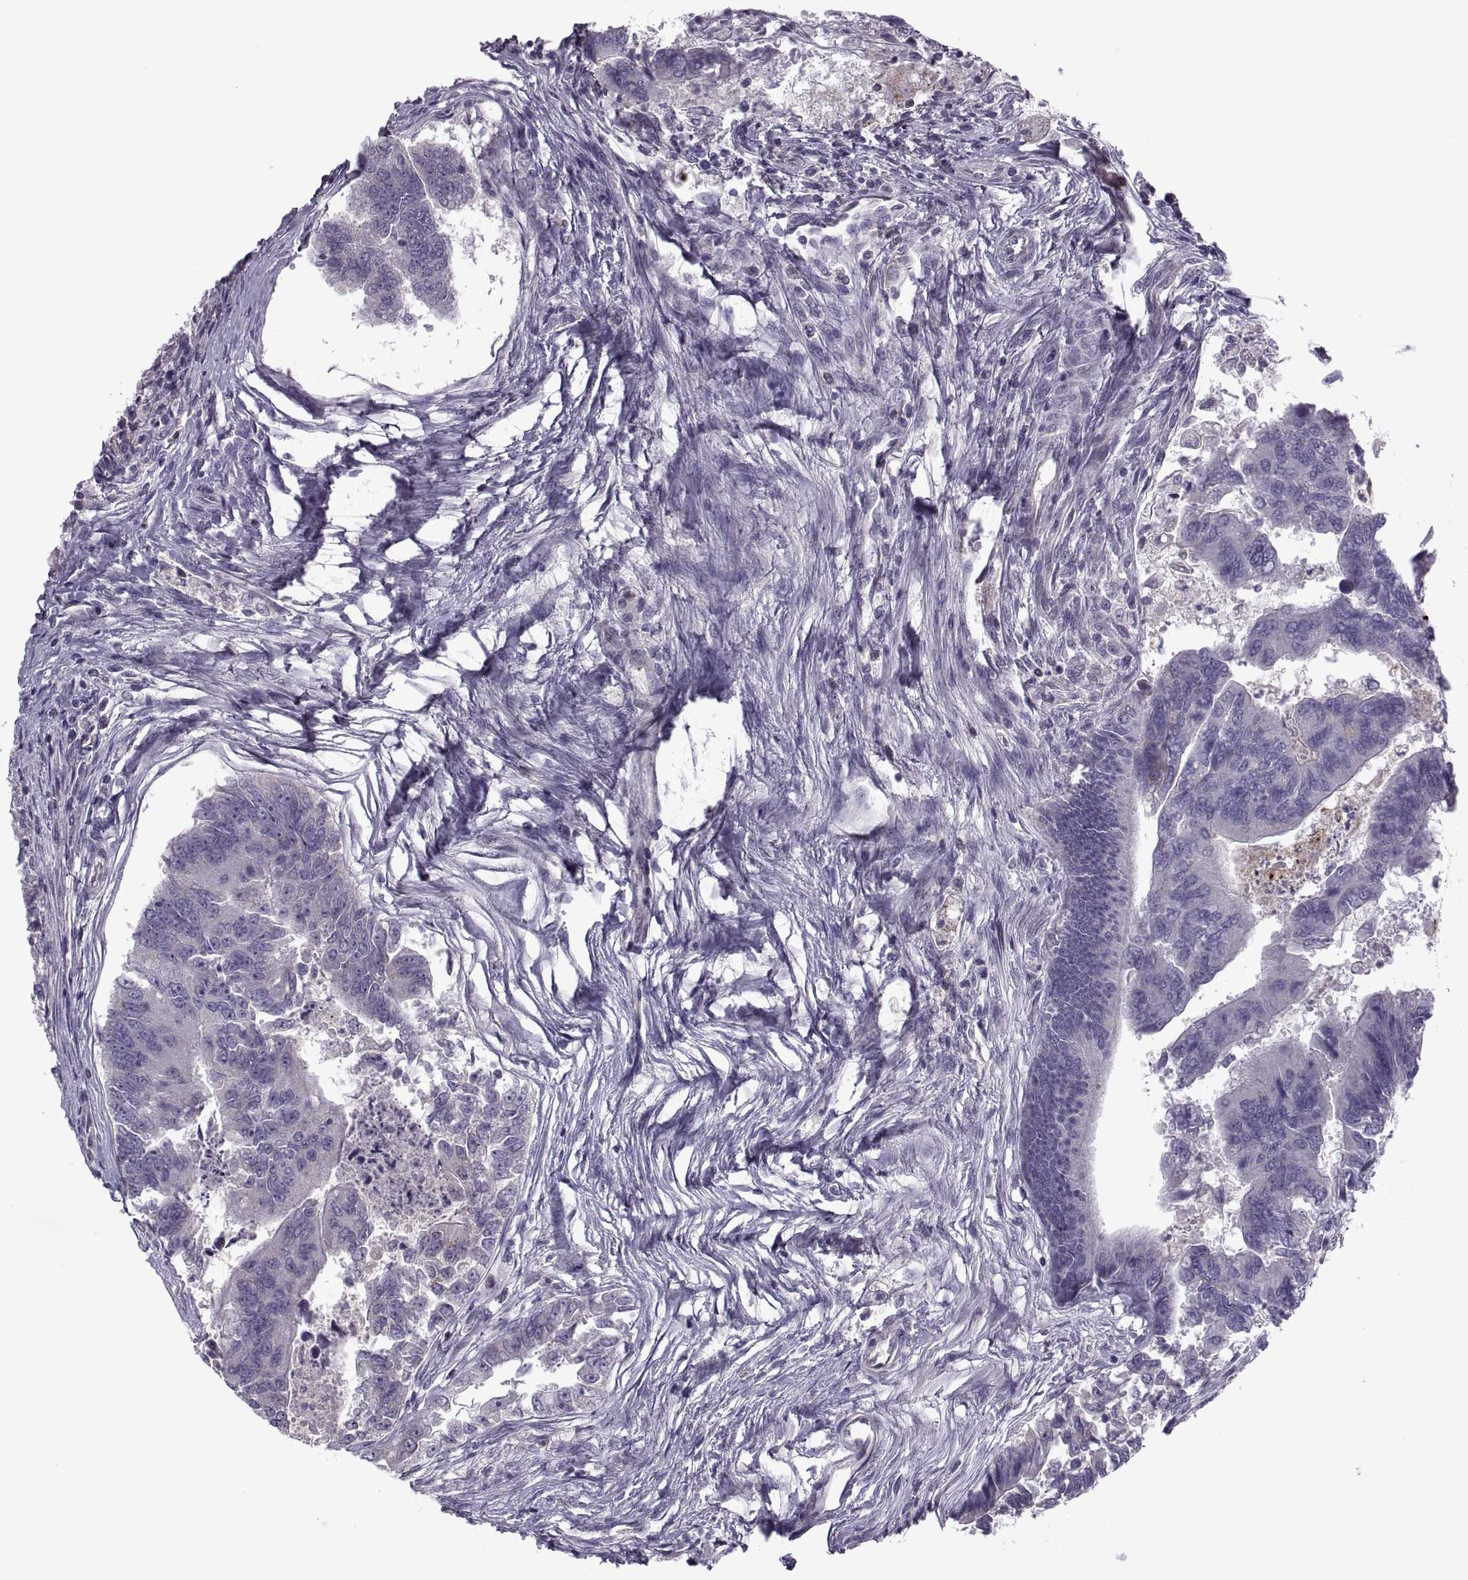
{"staining": {"intensity": "negative", "quantity": "none", "location": "none"}, "tissue": "colorectal cancer", "cell_type": "Tumor cells", "image_type": "cancer", "snomed": [{"axis": "morphology", "description": "Adenocarcinoma, NOS"}, {"axis": "topography", "description": "Colon"}], "caption": "IHC of adenocarcinoma (colorectal) exhibits no positivity in tumor cells.", "gene": "ODF3", "patient": {"sex": "female", "age": 67}}